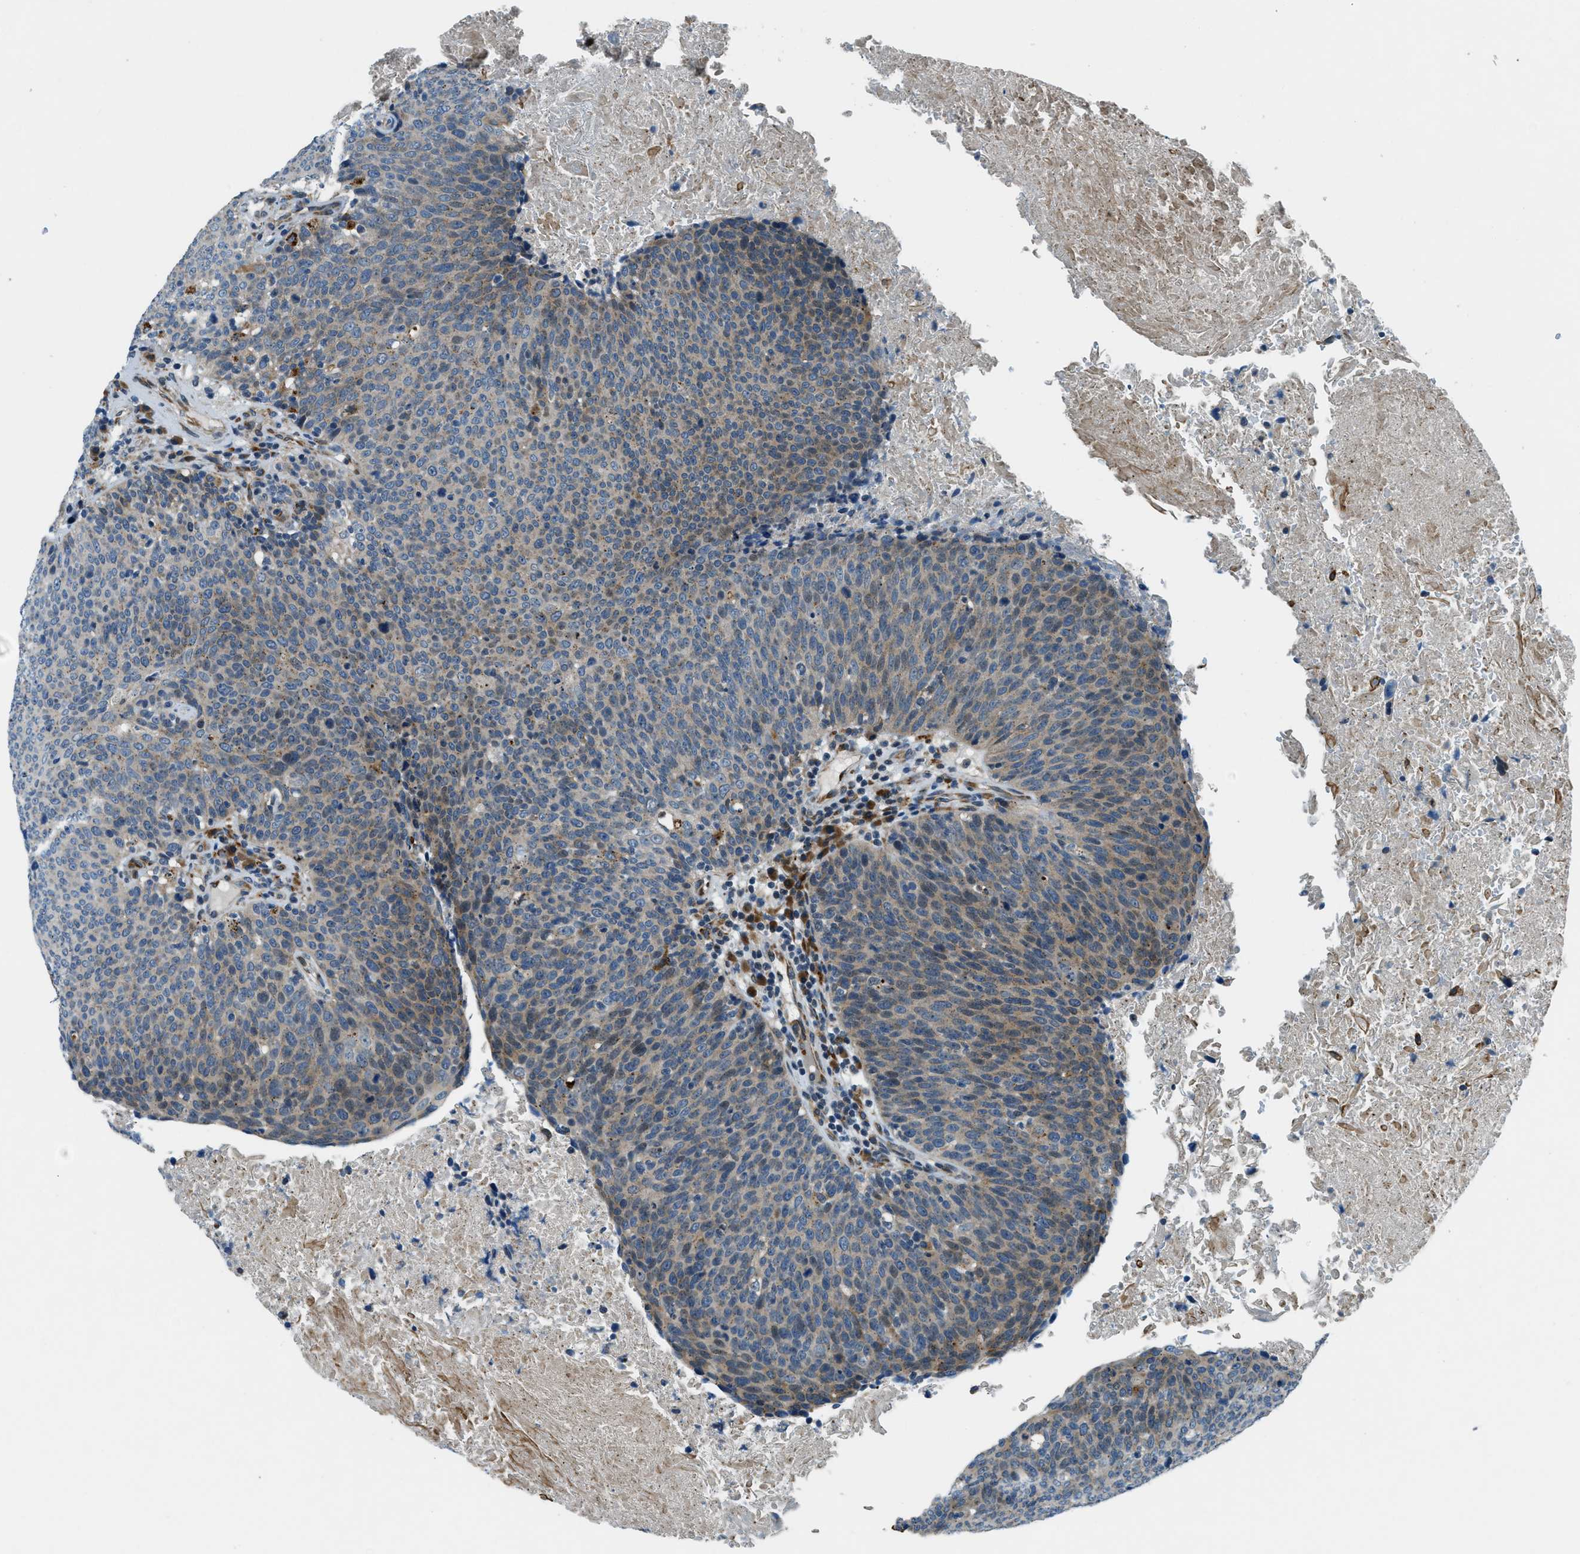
{"staining": {"intensity": "weak", "quantity": ">75%", "location": "cytoplasmic/membranous"}, "tissue": "head and neck cancer", "cell_type": "Tumor cells", "image_type": "cancer", "snomed": [{"axis": "morphology", "description": "Squamous cell carcinoma, NOS"}, {"axis": "morphology", "description": "Squamous cell carcinoma, metastatic, NOS"}, {"axis": "topography", "description": "Lymph node"}, {"axis": "topography", "description": "Head-Neck"}], "caption": "Head and neck cancer (squamous cell carcinoma) stained with immunohistochemistry exhibits weak cytoplasmic/membranous positivity in about >75% of tumor cells.", "gene": "GINM1", "patient": {"sex": "male", "age": 62}}